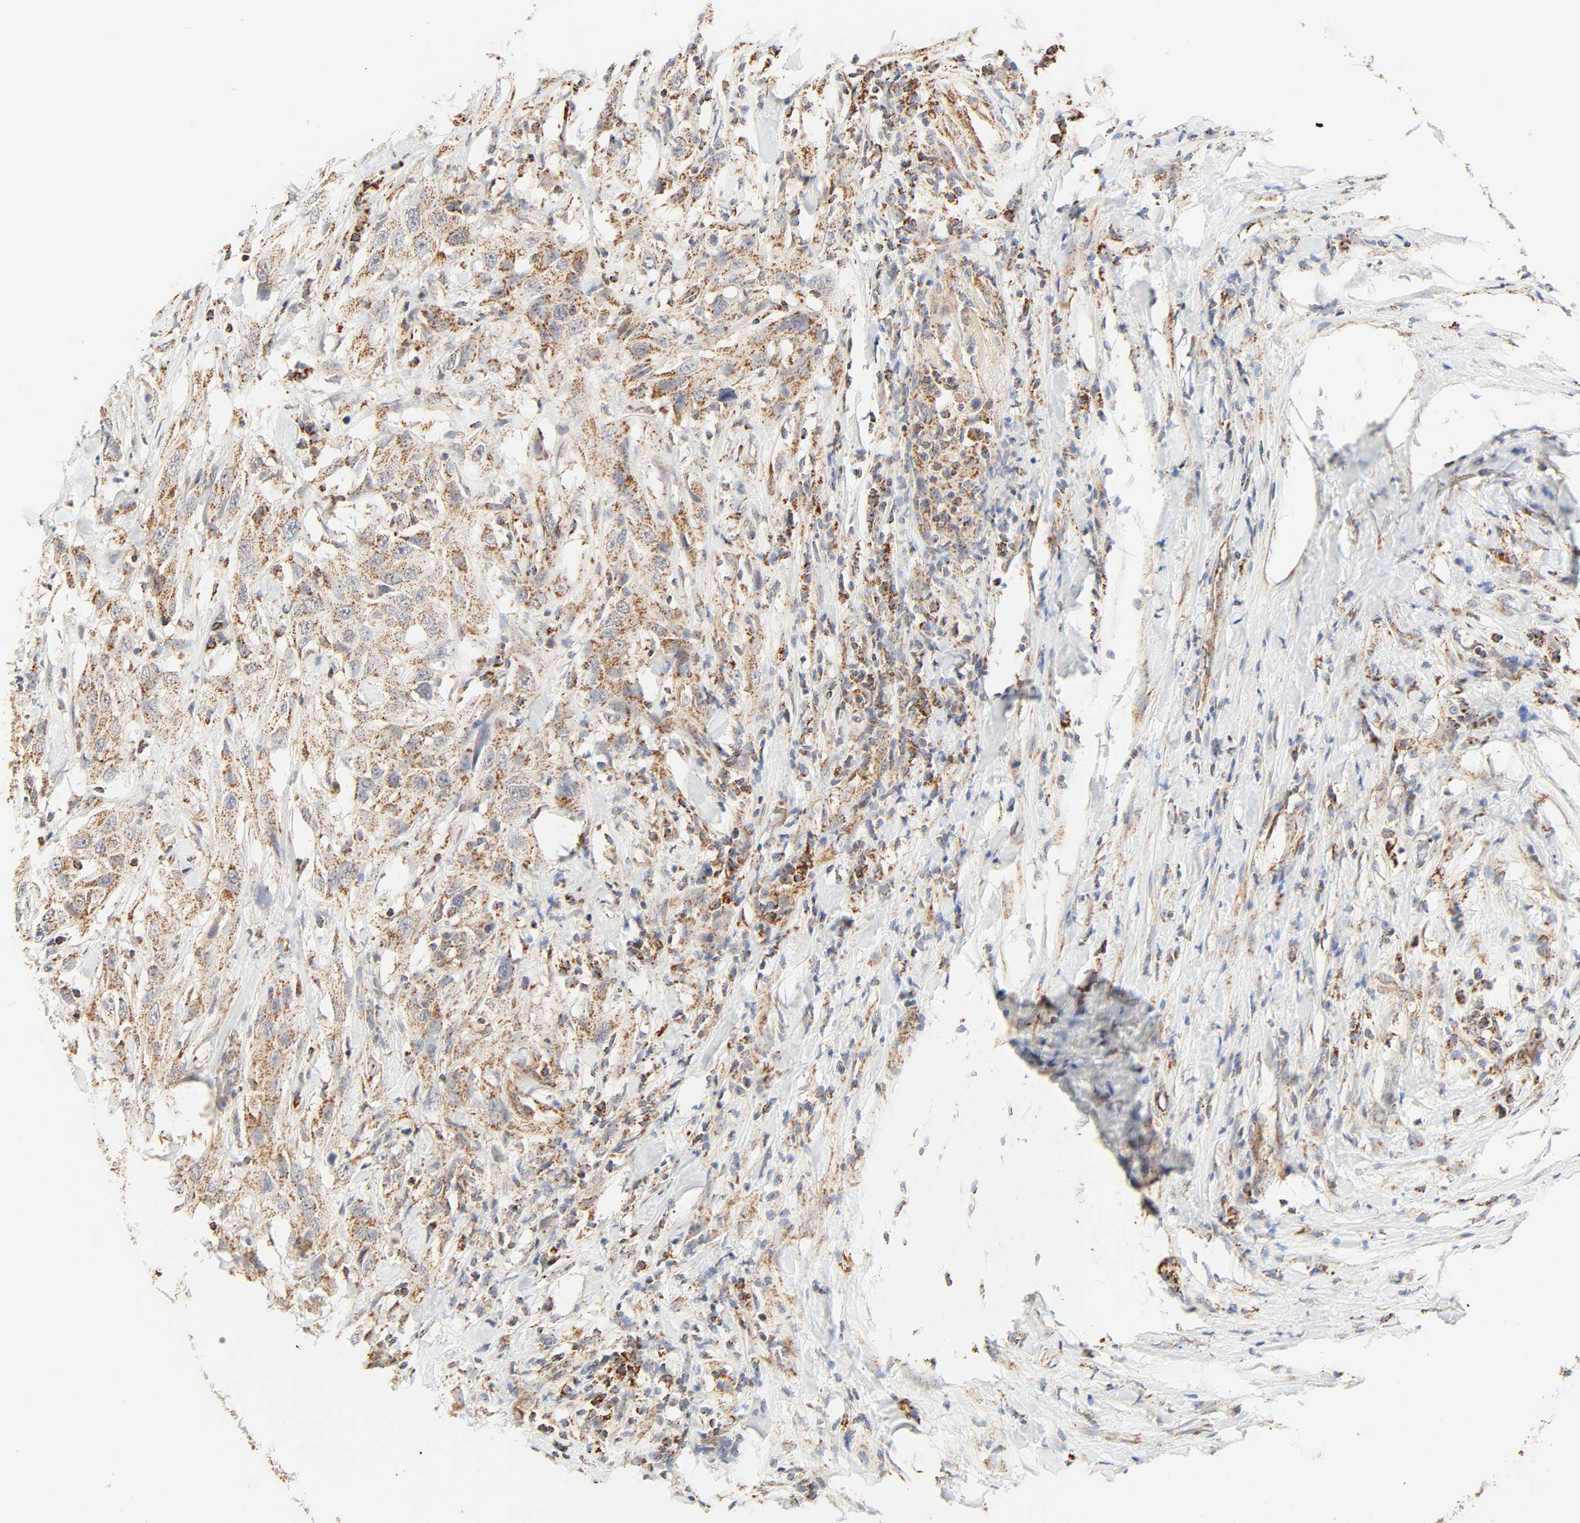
{"staining": {"intensity": "moderate", "quantity": ">75%", "location": "cytoplasmic/membranous"}, "tissue": "urothelial cancer", "cell_type": "Tumor cells", "image_type": "cancer", "snomed": [{"axis": "morphology", "description": "Urothelial carcinoma, High grade"}, {"axis": "topography", "description": "Urinary bladder"}], "caption": "DAB immunohistochemical staining of high-grade urothelial carcinoma reveals moderate cytoplasmic/membranous protein positivity in about >75% of tumor cells.", "gene": "ZMAT5", "patient": {"sex": "male", "age": 61}}